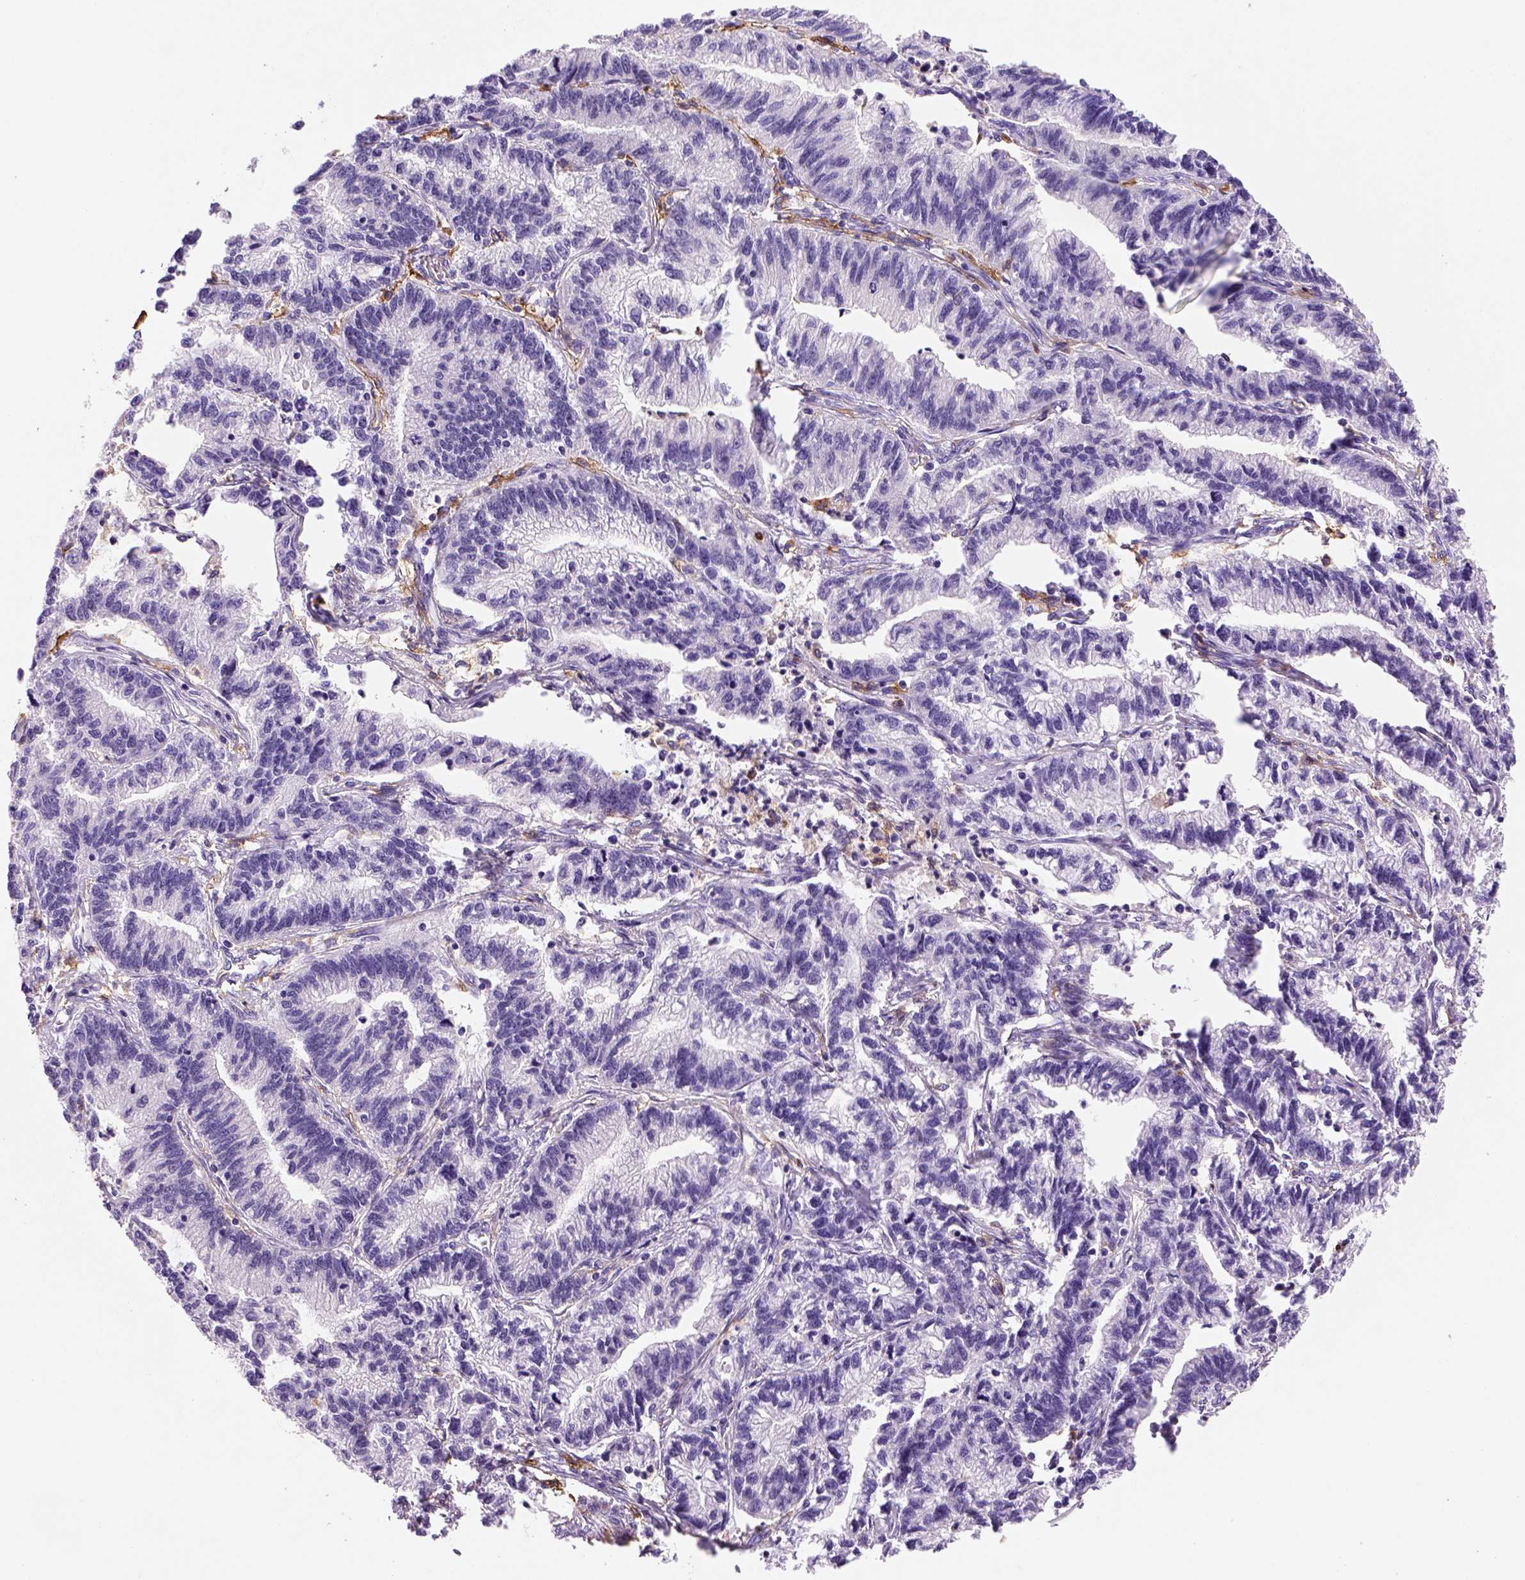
{"staining": {"intensity": "negative", "quantity": "none", "location": "none"}, "tissue": "stomach cancer", "cell_type": "Tumor cells", "image_type": "cancer", "snomed": [{"axis": "morphology", "description": "Adenocarcinoma, NOS"}, {"axis": "topography", "description": "Stomach"}], "caption": "A high-resolution image shows IHC staining of adenocarcinoma (stomach), which reveals no significant expression in tumor cells.", "gene": "CD14", "patient": {"sex": "male", "age": 83}}